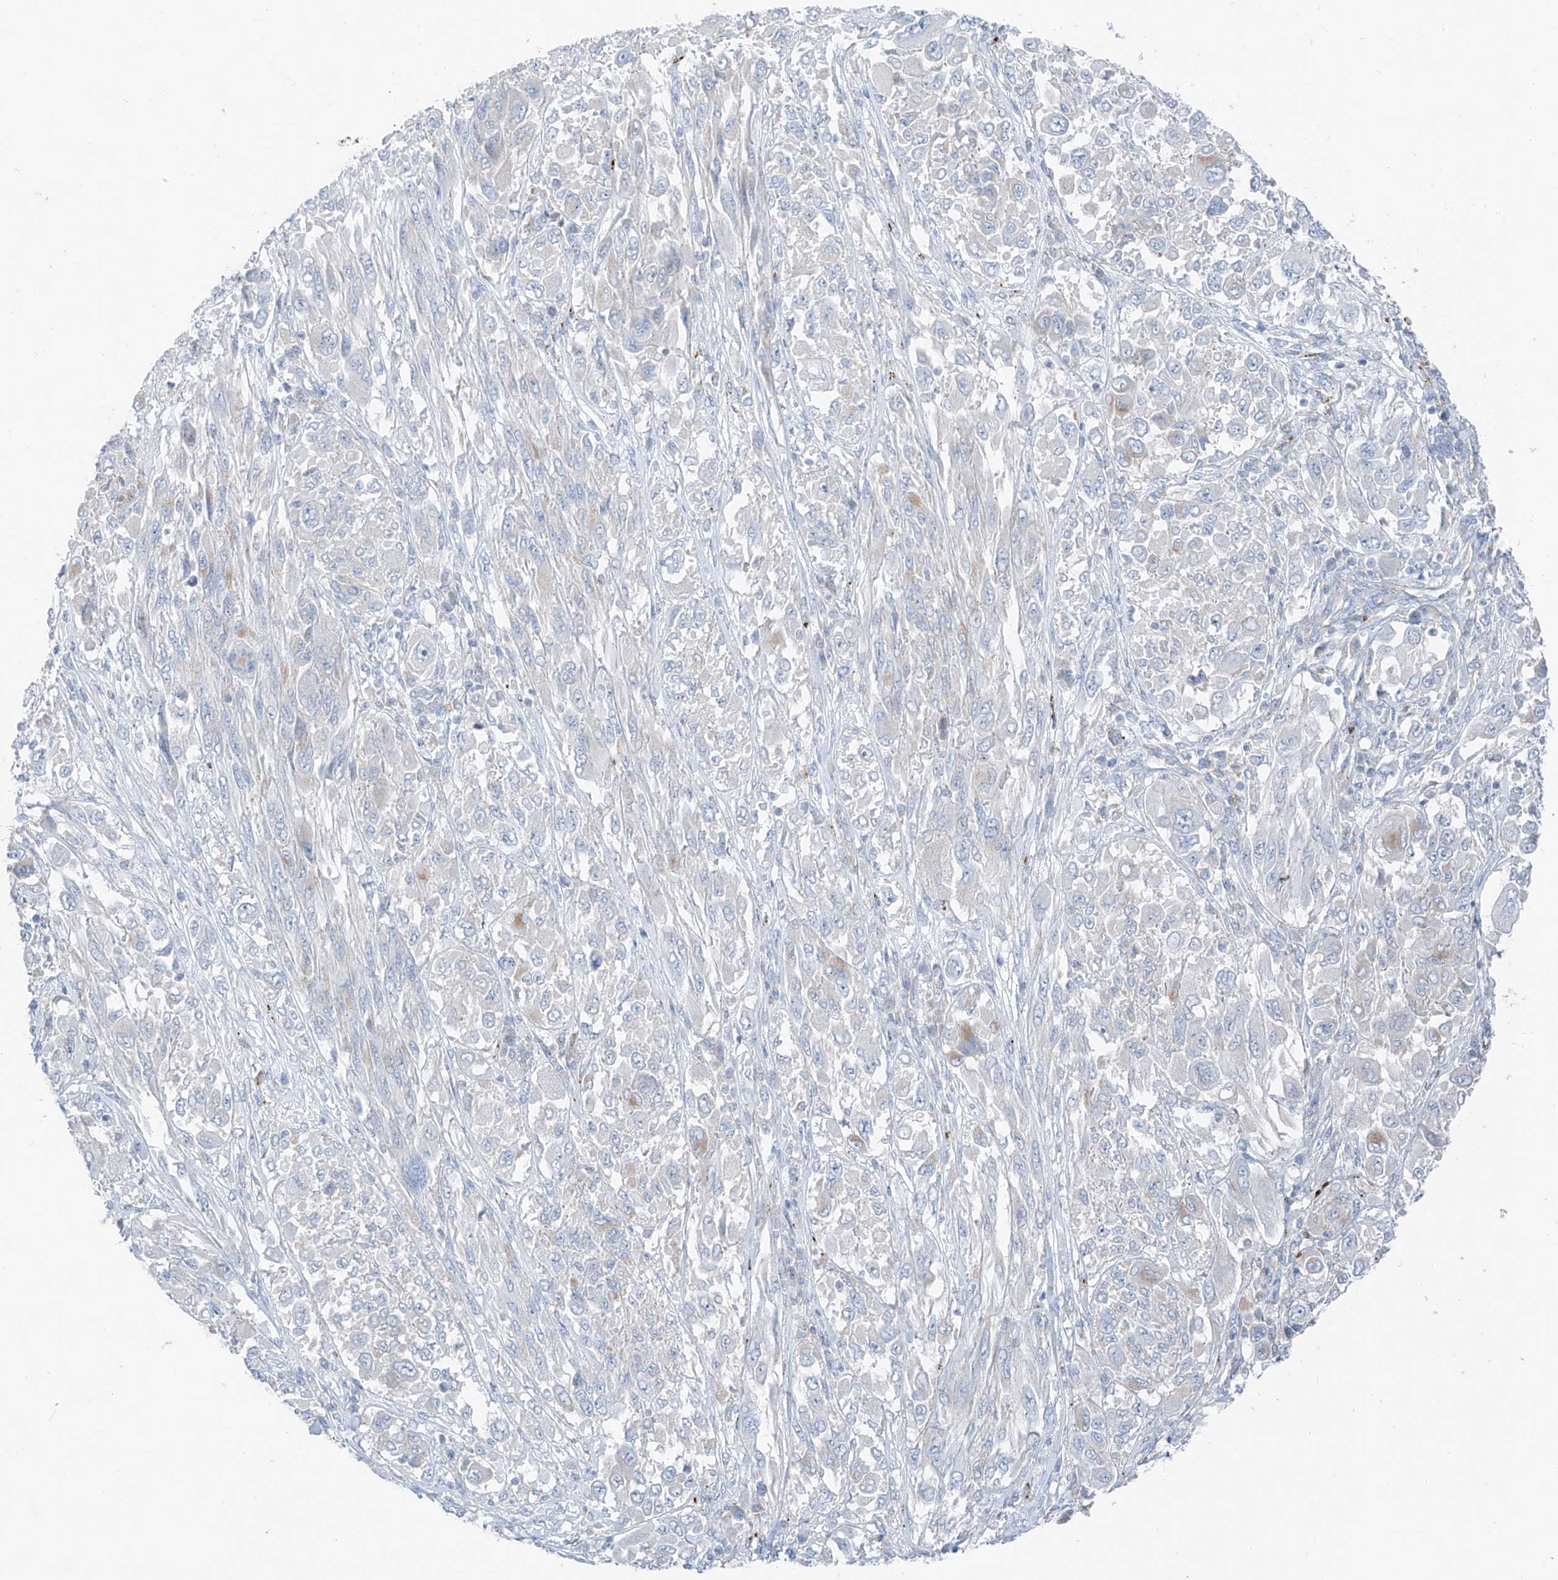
{"staining": {"intensity": "negative", "quantity": "none", "location": "none"}, "tissue": "melanoma", "cell_type": "Tumor cells", "image_type": "cancer", "snomed": [{"axis": "morphology", "description": "Malignant melanoma, NOS"}, {"axis": "topography", "description": "Skin"}], "caption": "Immunohistochemistry (IHC) micrograph of melanoma stained for a protein (brown), which displays no expression in tumor cells.", "gene": "GPR137C", "patient": {"sex": "female", "age": 91}}